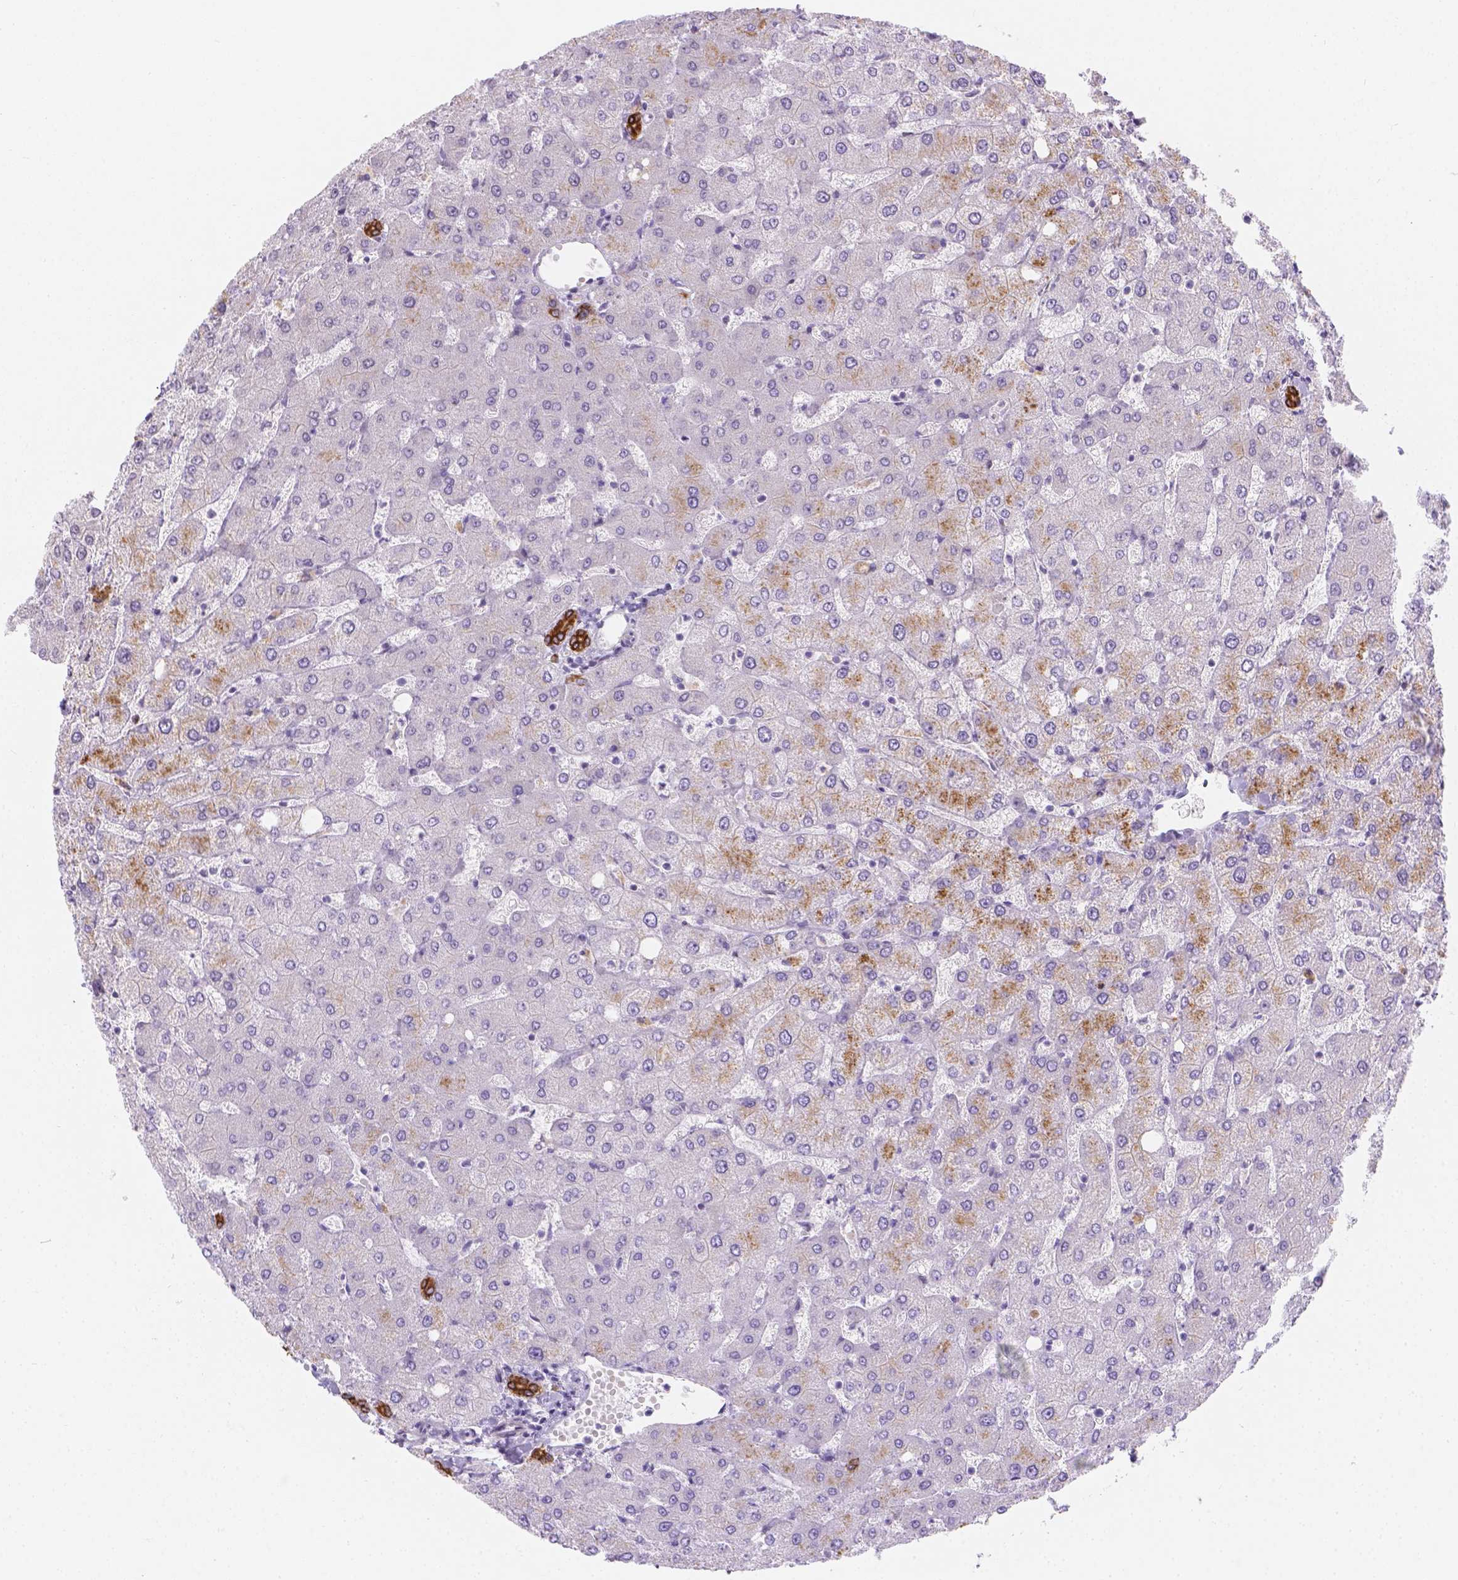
{"staining": {"intensity": "strong", "quantity": ">75%", "location": "cytoplasmic/membranous"}, "tissue": "liver", "cell_type": "Cholangiocytes", "image_type": "normal", "snomed": [{"axis": "morphology", "description": "Normal tissue, NOS"}, {"axis": "topography", "description": "Liver"}], "caption": "Immunohistochemical staining of unremarkable human liver exhibits strong cytoplasmic/membranous protein expression in approximately >75% of cholangiocytes. Immunohistochemistry (ihc) stains the protein of interest in brown and the nuclei are stained blue.", "gene": "DMWD", "patient": {"sex": "female", "age": 54}}